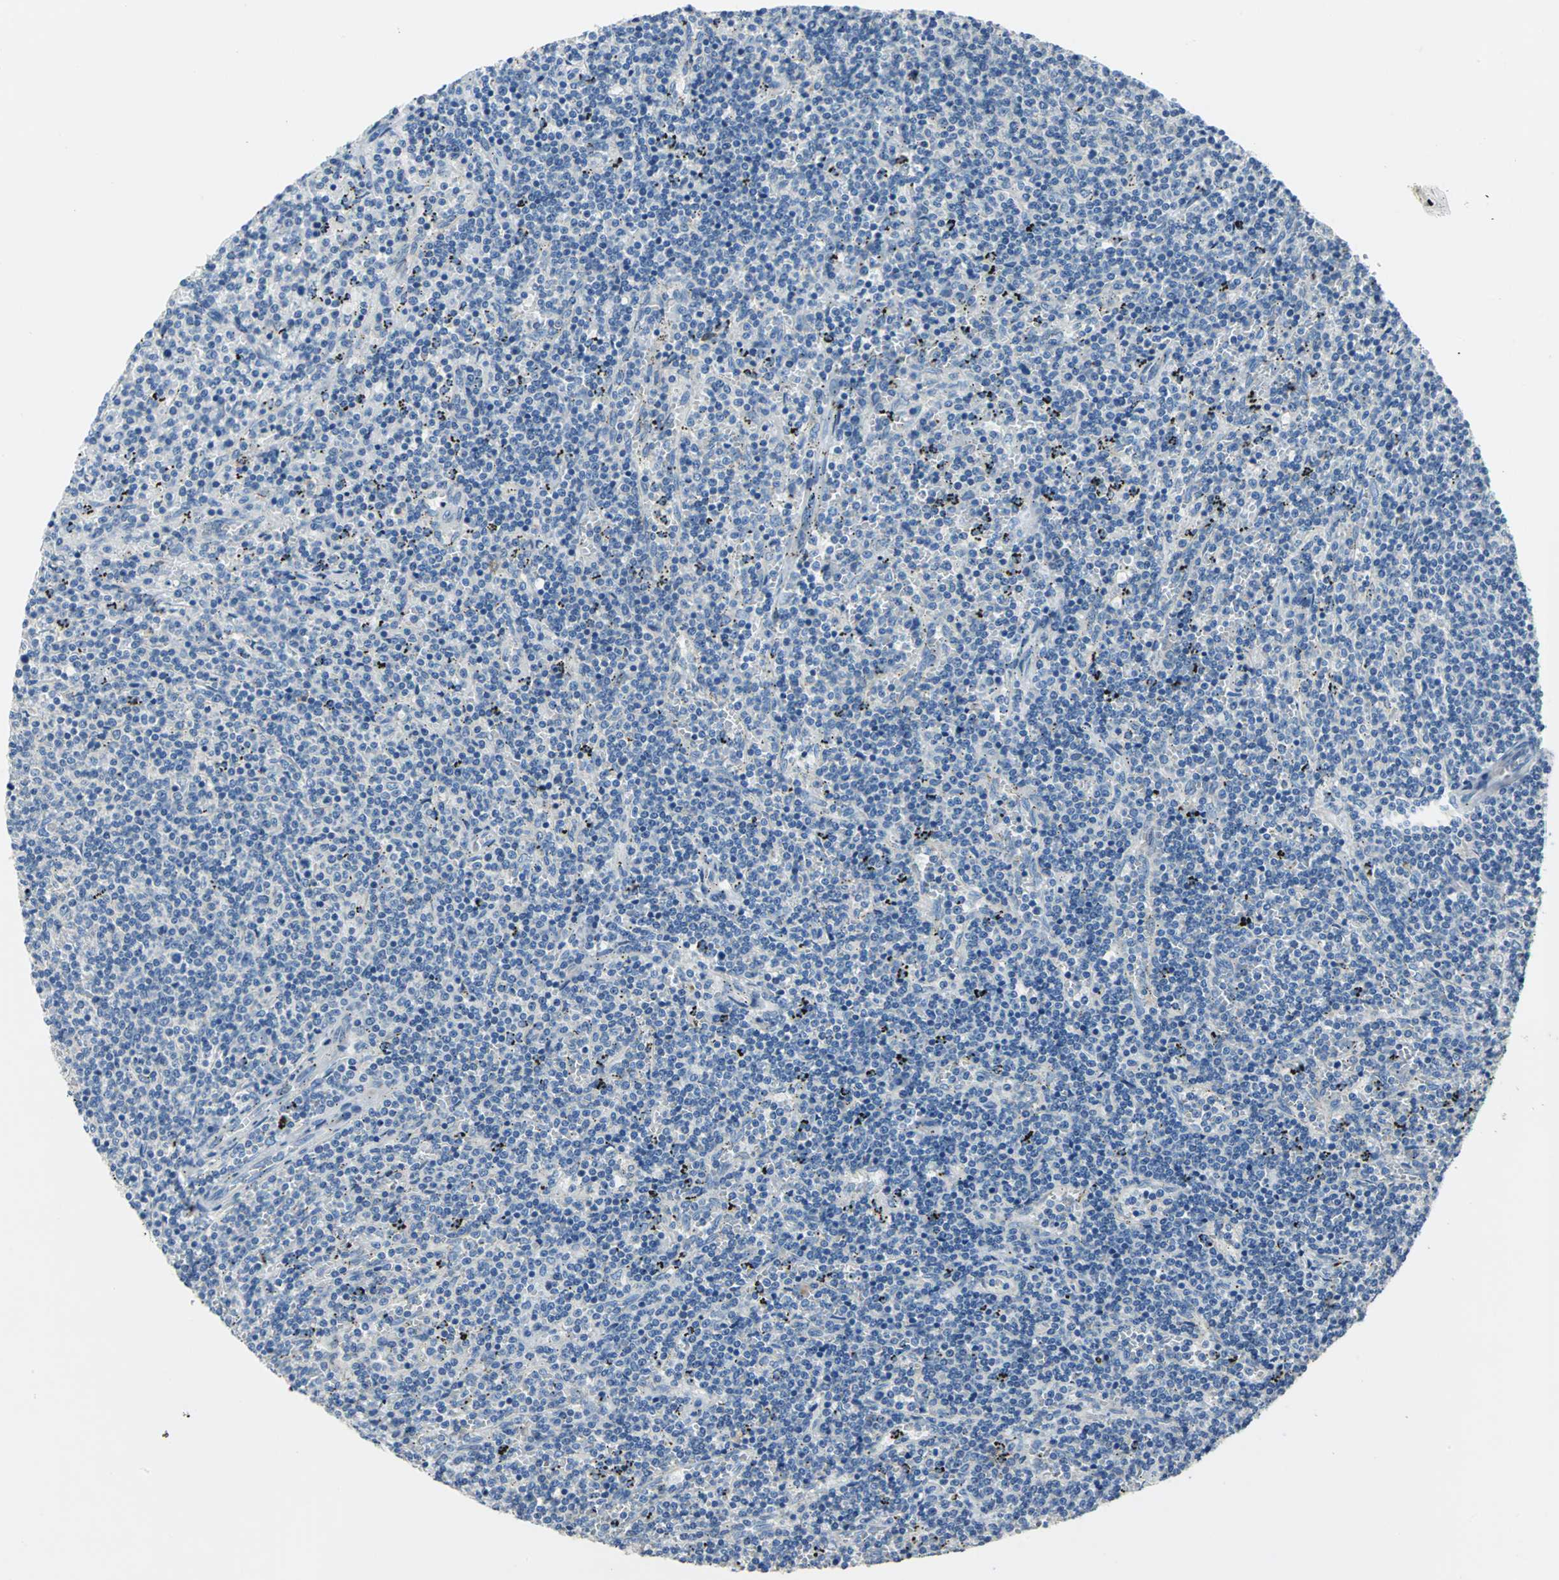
{"staining": {"intensity": "negative", "quantity": "none", "location": "none"}, "tissue": "lymphoma", "cell_type": "Tumor cells", "image_type": "cancer", "snomed": [{"axis": "morphology", "description": "Malignant lymphoma, non-Hodgkin's type, Low grade"}, {"axis": "topography", "description": "Spleen"}], "caption": "This histopathology image is of lymphoma stained with immunohistochemistry to label a protein in brown with the nuclei are counter-stained blue. There is no expression in tumor cells. (DAB IHC with hematoxylin counter stain).", "gene": "TRIM25", "patient": {"sex": "female", "age": 50}}